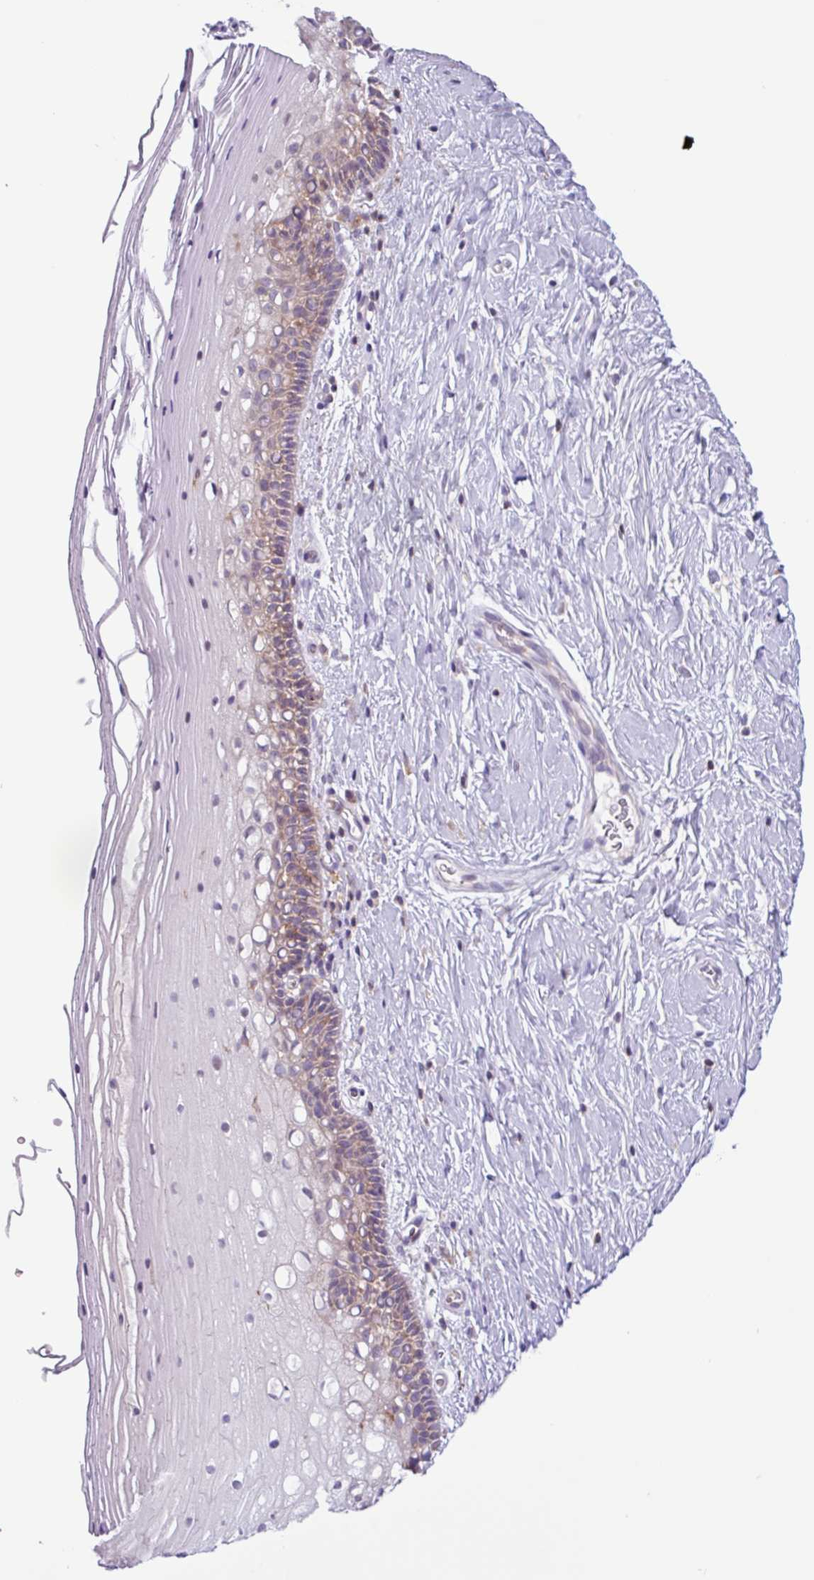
{"staining": {"intensity": "weak", "quantity": "25%-75%", "location": "cytoplasmic/membranous"}, "tissue": "cervix", "cell_type": "Glandular cells", "image_type": "normal", "snomed": [{"axis": "morphology", "description": "Normal tissue, NOS"}, {"axis": "topography", "description": "Cervix"}], "caption": "Approximately 25%-75% of glandular cells in benign human cervix reveal weak cytoplasmic/membranous protein staining as visualized by brown immunohistochemical staining.", "gene": "ACTR3B", "patient": {"sex": "female", "age": 36}}